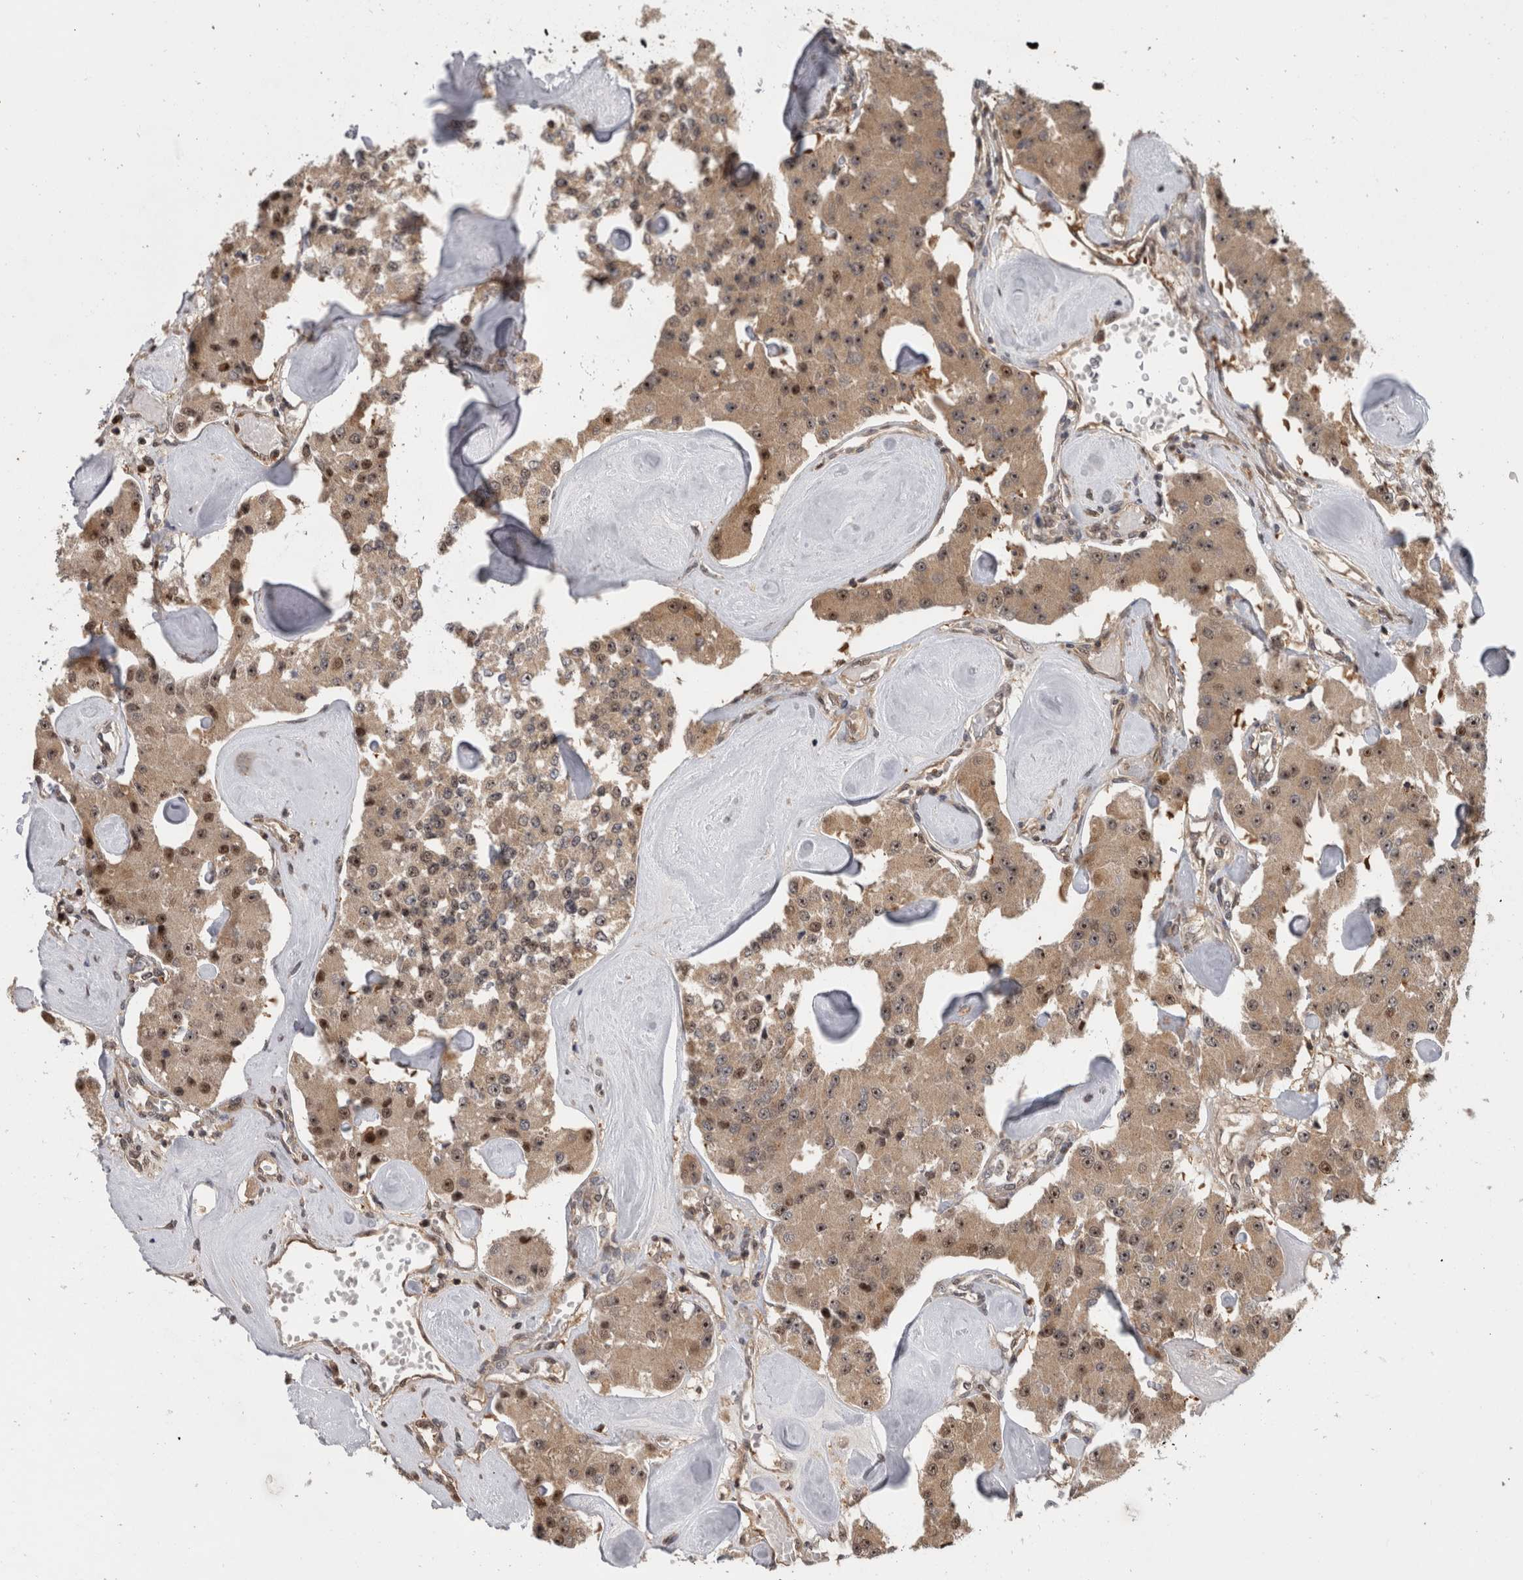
{"staining": {"intensity": "moderate", "quantity": ">75%", "location": "cytoplasmic/membranous,nuclear"}, "tissue": "carcinoid", "cell_type": "Tumor cells", "image_type": "cancer", "snomed": [{"axis": "morphology", "description": "Carcinoid, malignant, NOS"}, {"axis": "topography", "description": "Pancreas"}], "caption": "Immunohistochemical staining of human malignant carcinoid demonstrates moderate cytoplasmic/membranous and nuclear protein staining in about >75% of tumor cells. The staining is performed using DAB brown chromogen to label protein expression. The nuclei are counter-stained blue using hematoxylin.", "gene": "TDRD7", "patient": {"sex": "male", "age": 41}}